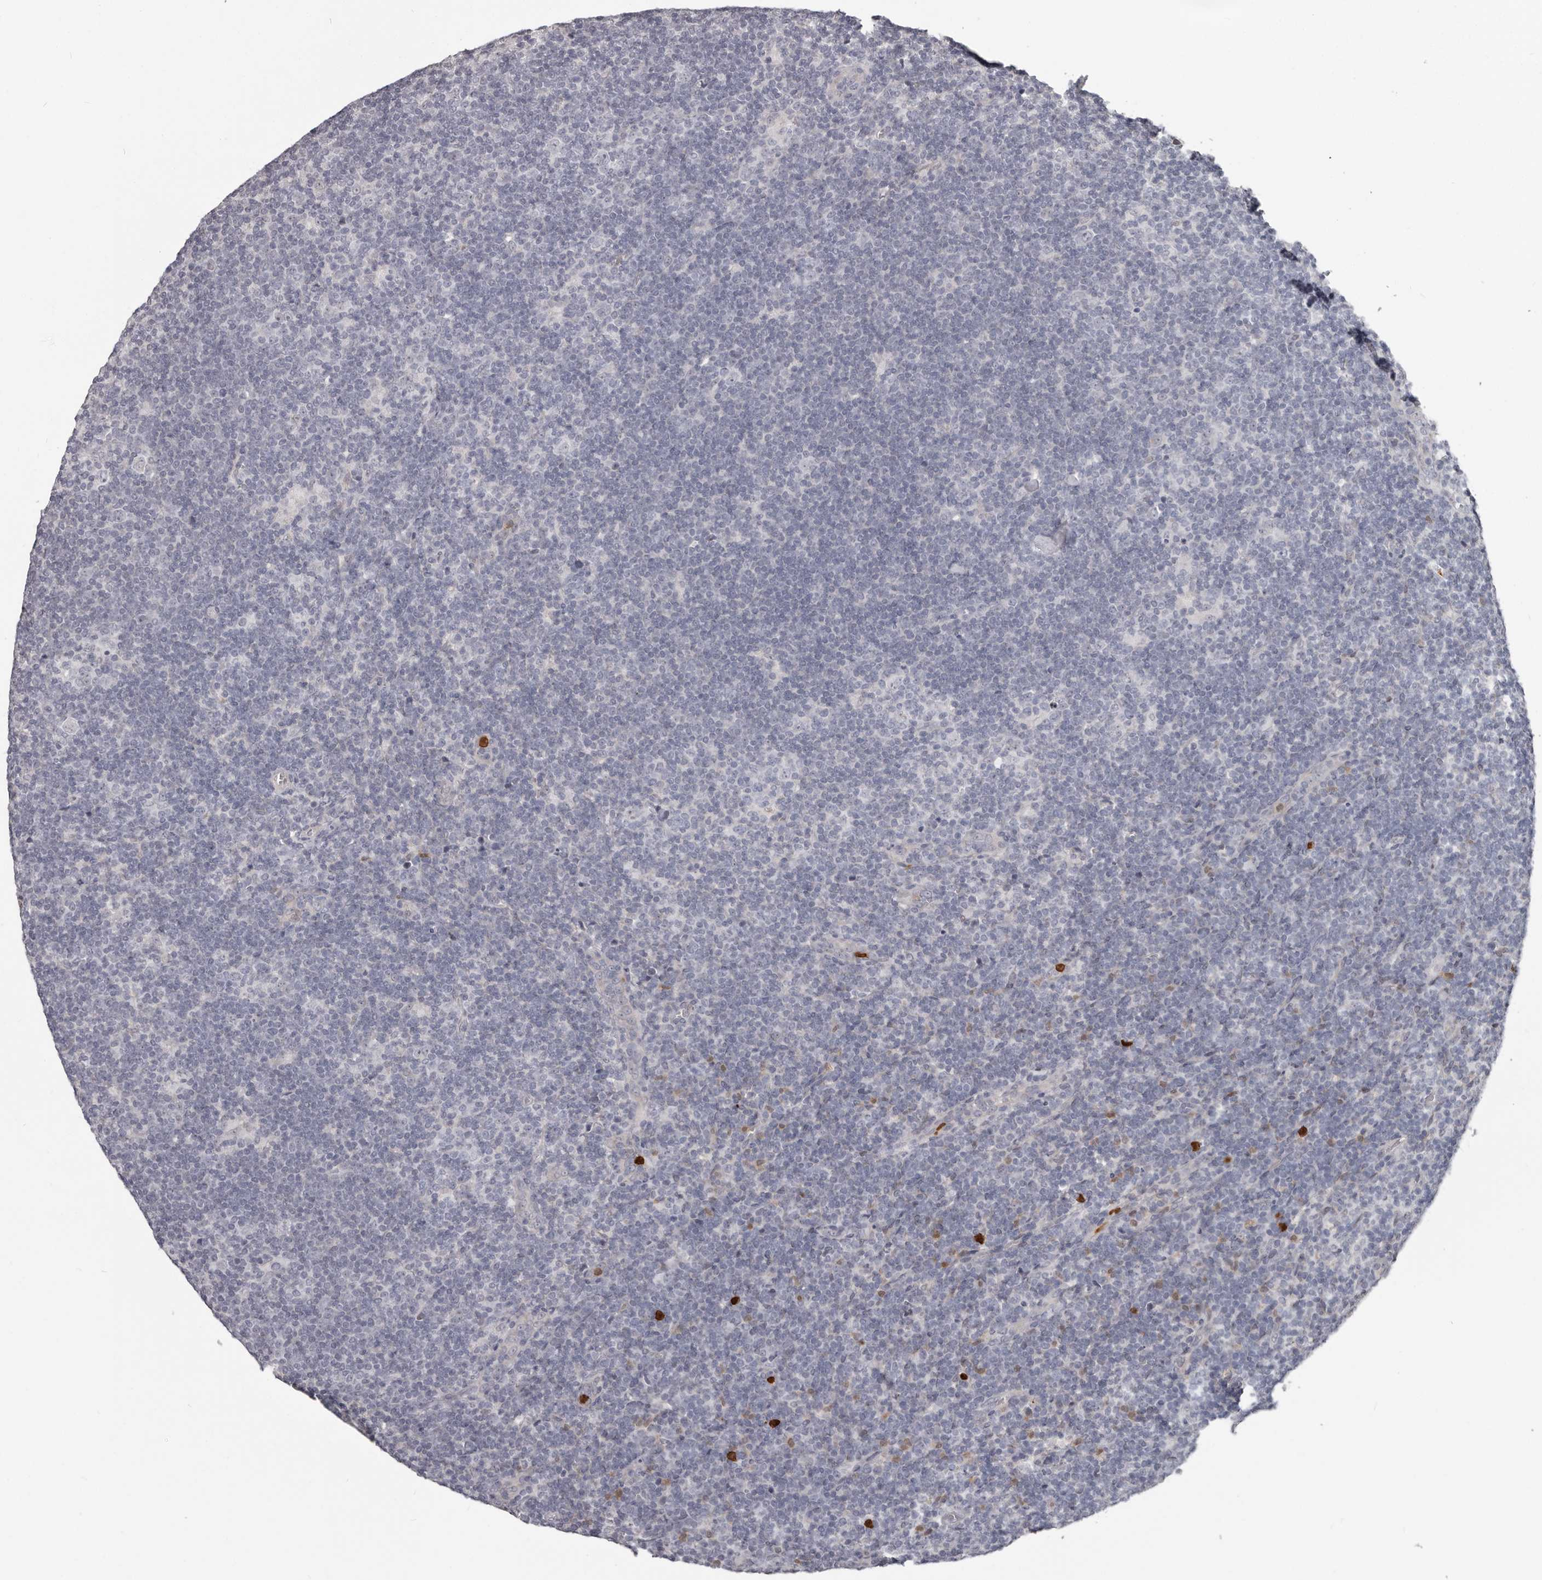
{"staining": {"intensity": "negative", "quantity": "none", "location": "none"}, "tissue": "lymphoma", "cell_type": "Tumor cells", "image_type": "cancer", "snomed": [{"axis": "morphology", "description": "Hodgkin's disease, NOS"}, {"axis": "topography", "description": "Lymph node"}], "caption": "Tumor cells show no significant staining in Hodgkin's disease. (Stains: DAB IHC with hematoxylin counter stain, Microscopy: brightfield microscopy at high magnification).", "gene": "GPR157", "patient": {"sex": "female", "age": 57}}